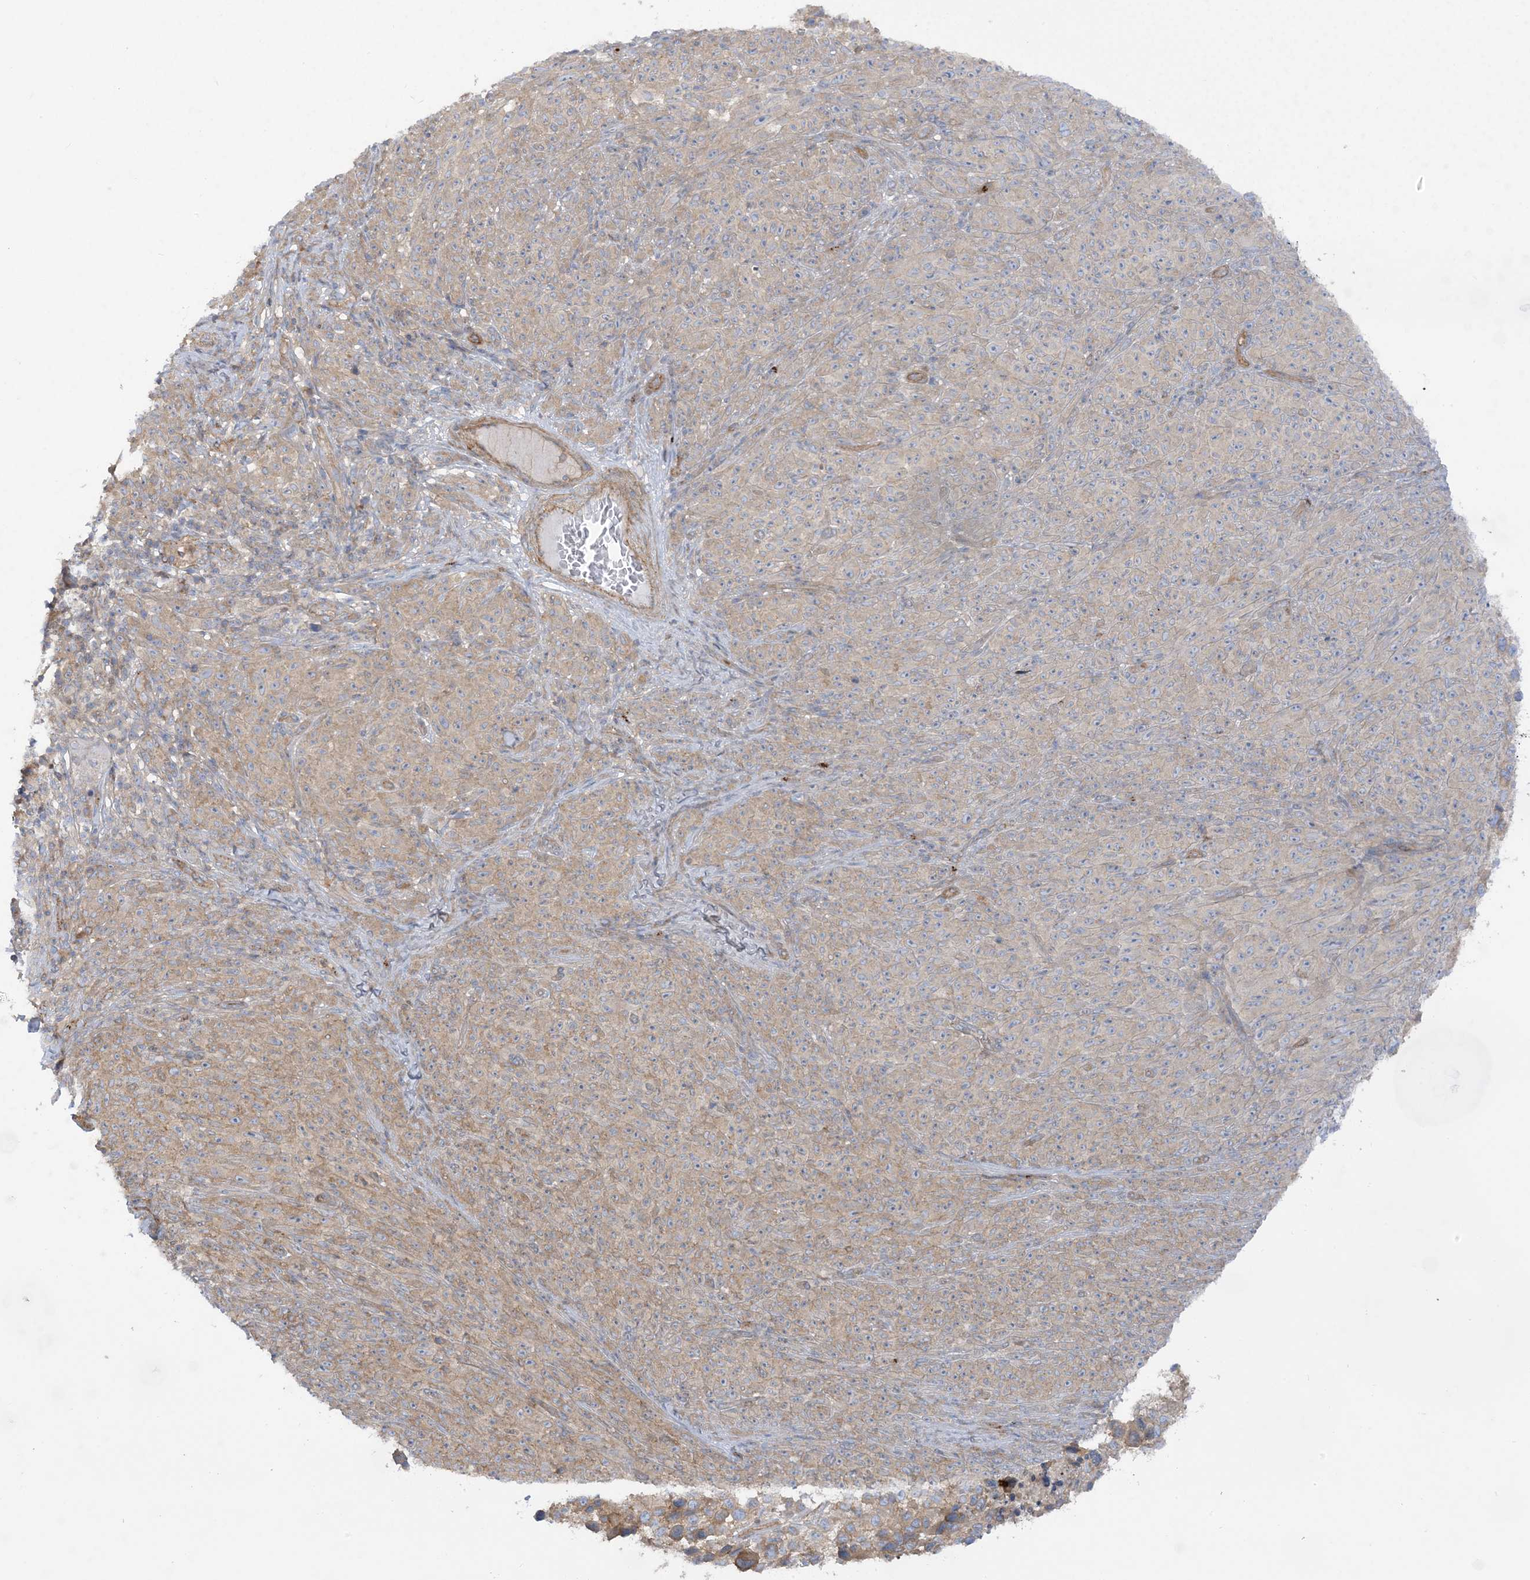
{"staining": {"intensity": "moderate", "quantity": "25%-75%", "location": "cytoplasmic/membranous"}, "tissue": "melanoma", "cell_type": "Tumor cells", "image_type": "cancer", "snomed": [{"axis": "morphology", "description": "Malignant melanoma, NOS"}, {"axis": "topography", "description": "Skin"}], "caption": "Moderate cytoplasmic/membranous expression is seen in approximately 25%-75% of tumor cells in melanoma.", "gene": "ICMT", "patient": {"sex": "female", "age": 82}}